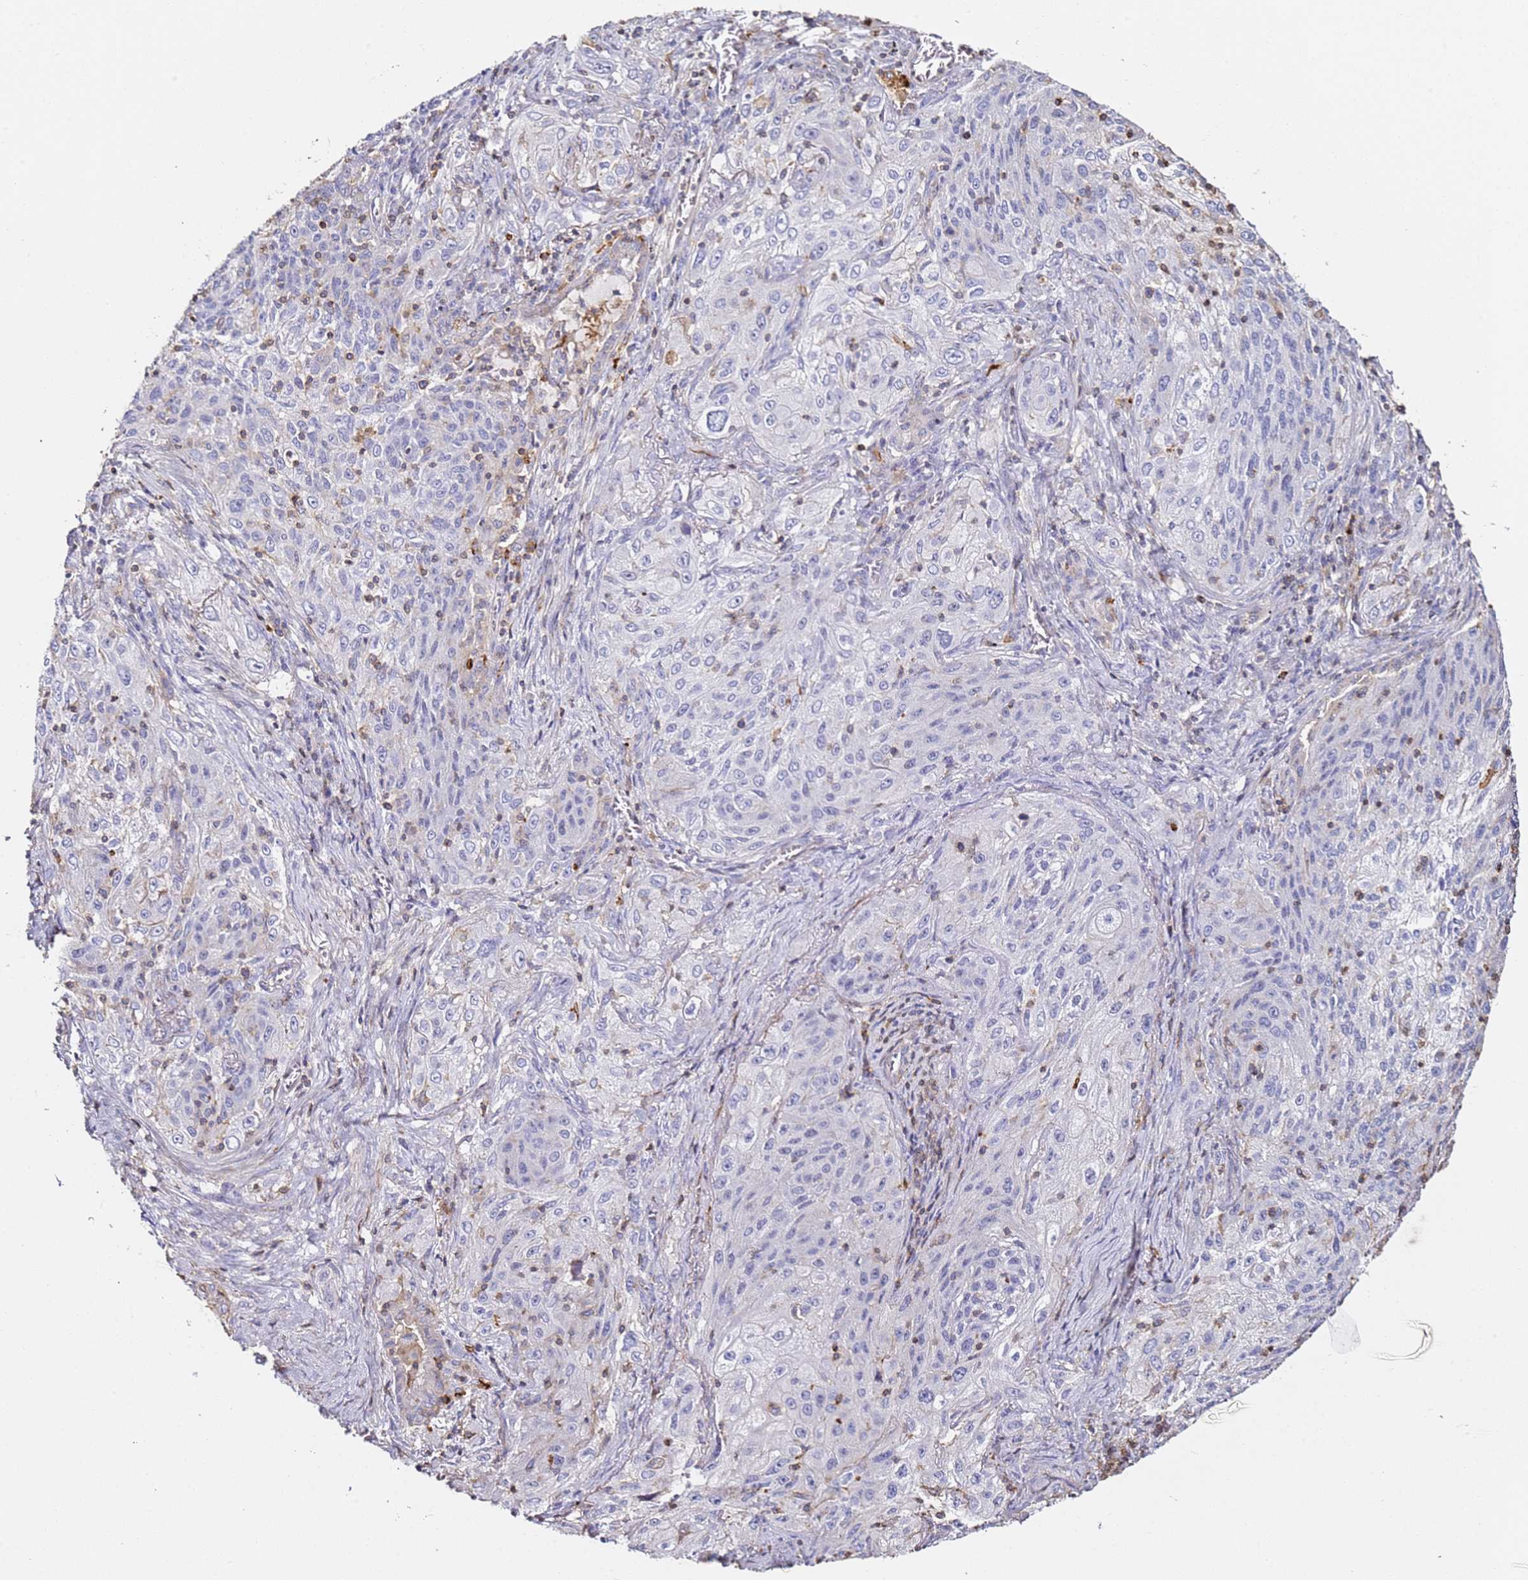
{"staining": {"intensity": "negative", "quantity": "none", "location": "none"}, "tissue": "lung cancer", "cell_type": "Tumor cells", "image_type": "cancer", "snomed": [{"axis": "morphology", "description": "Squamous cell carcinoma, NOS"}, {"axis": "topography", "description": "Lung"}], "caption": "A histopathology image of human lung squamous cell carcinoma is negative for staining in tumor cells.", "gene": "ZNF671", "patient": {"sex": "female", "age": 69}}